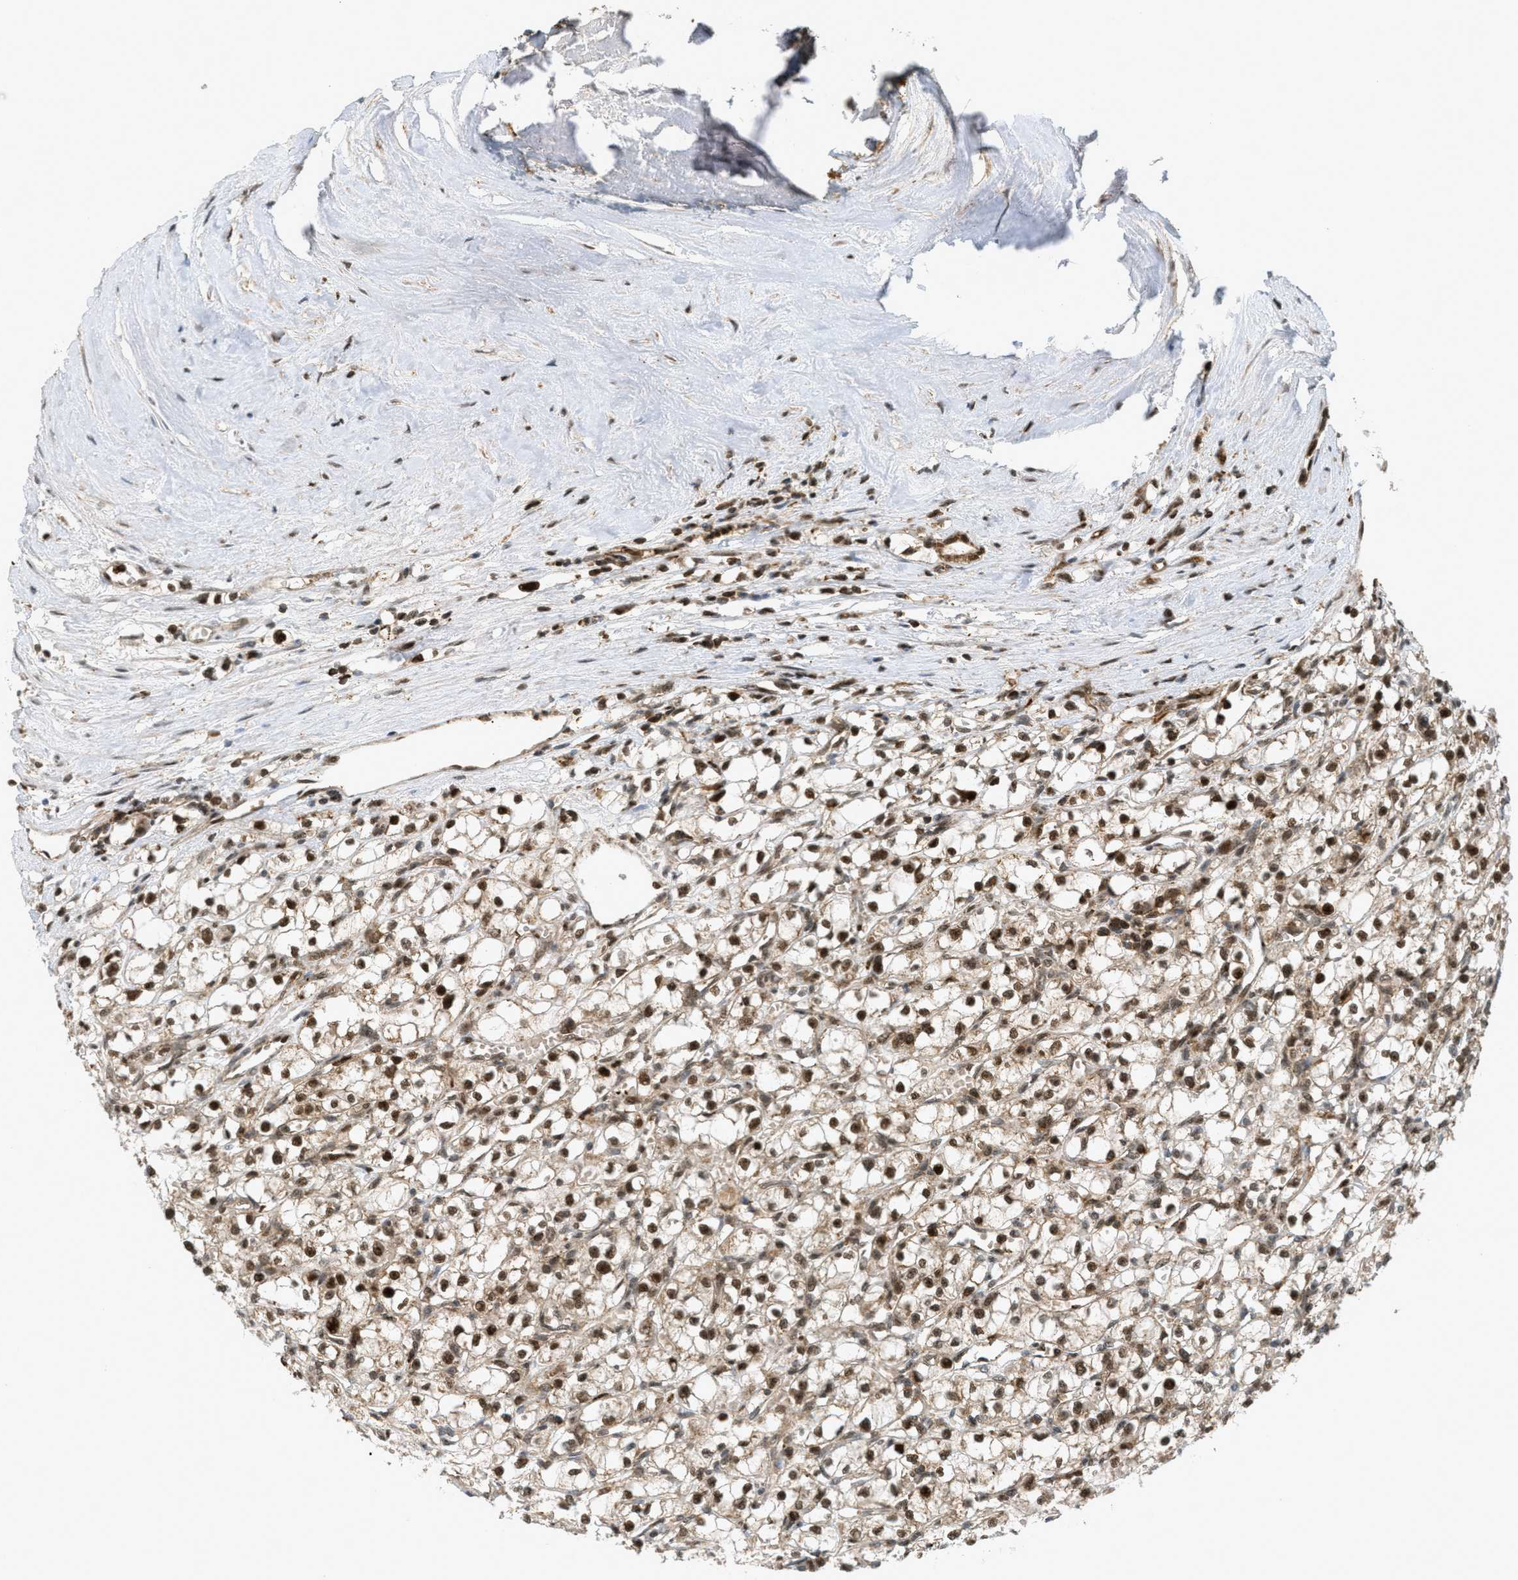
{"staining": {"intensity": "moderate", "quantity": ">75%", "location": "cytoplasmic/membranous,nuclear"}, "tissue": "renal cancer", "cell_type": "Tumor cells", "image_type": "cancer", "snomed": [{"axis": "morphology", "description": "Adenocarcinoma, NOS"}, {"axis": "topography", "description": "Kidney"}], "caption": "Immunohistochemical staining of human adenocarcinoma (renal) shows medium levels of moderate cytoplasmic/membranous and nuclear positivity in about >75% of tumor cells.", "gene": "TLK1", "patient": {"sex": "male", "age": 56}}